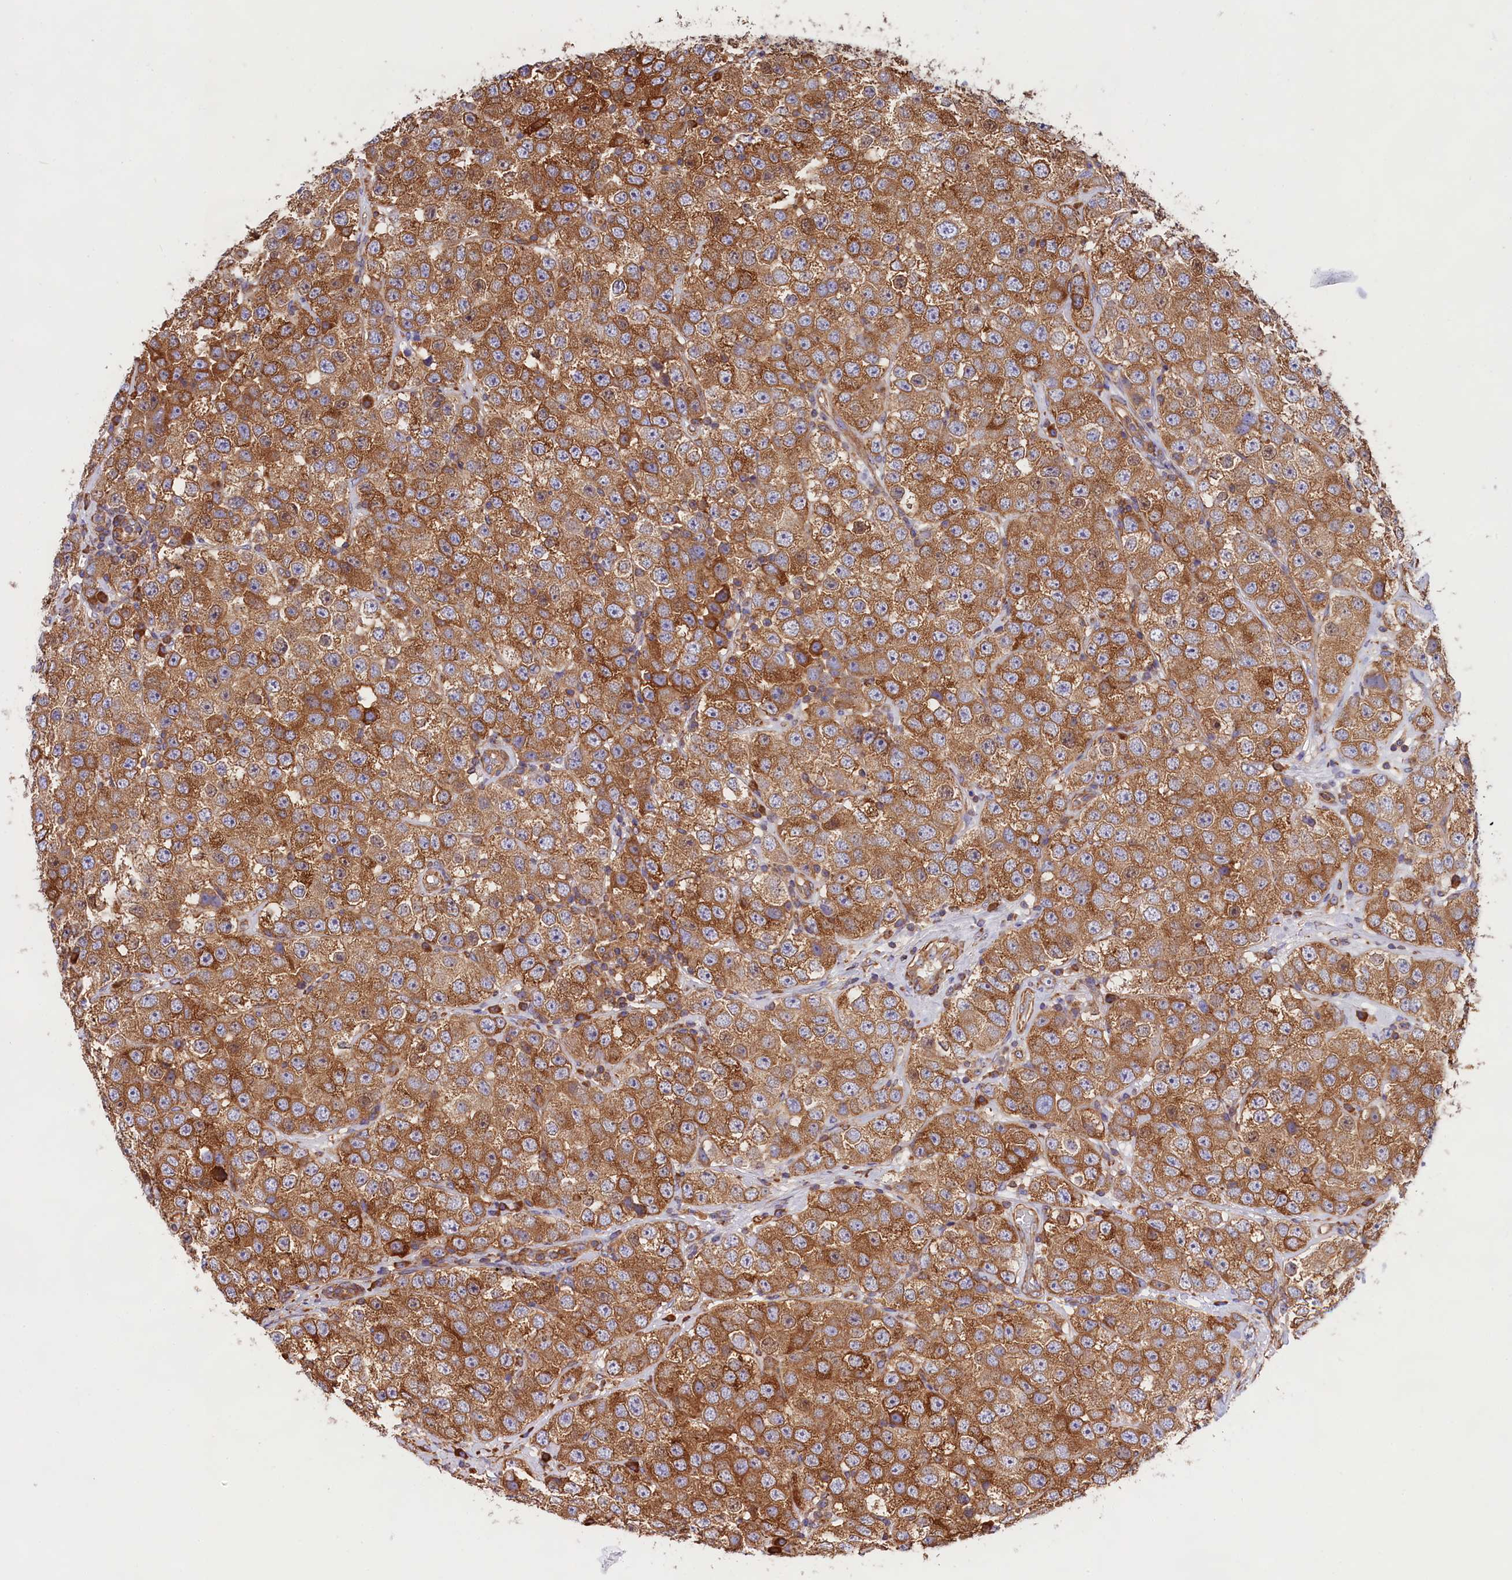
{"staining": {"intensity": "moderate", "quantity": ">75%", "location": "cytoplasmic/membranous"}, "tissue": "testis cancer", "cell_type": "Tumor cells", "image_type": "cancer", "snomed": [{"axis": "morphology", "description": "Seminoma, NOS"}, {"axis": "topography", "description": "Testis"}], "caption": "Immunohistochemistry (IHC) staining of testis cancer (seminoma), which demonstrates medium levels of moderate cytoplasmic/membranous expression in about >75% of tumor cells indicating moderate cytoplasmic/membranous protein staining. The staining was performed using DAB (3,3'-diaminobenzidine) (brown) for protein detection and nuclei were counterstained in hematoxylin (blue).", "gene": "GYS1", "patient": {"sex": "male", "age": 28}}